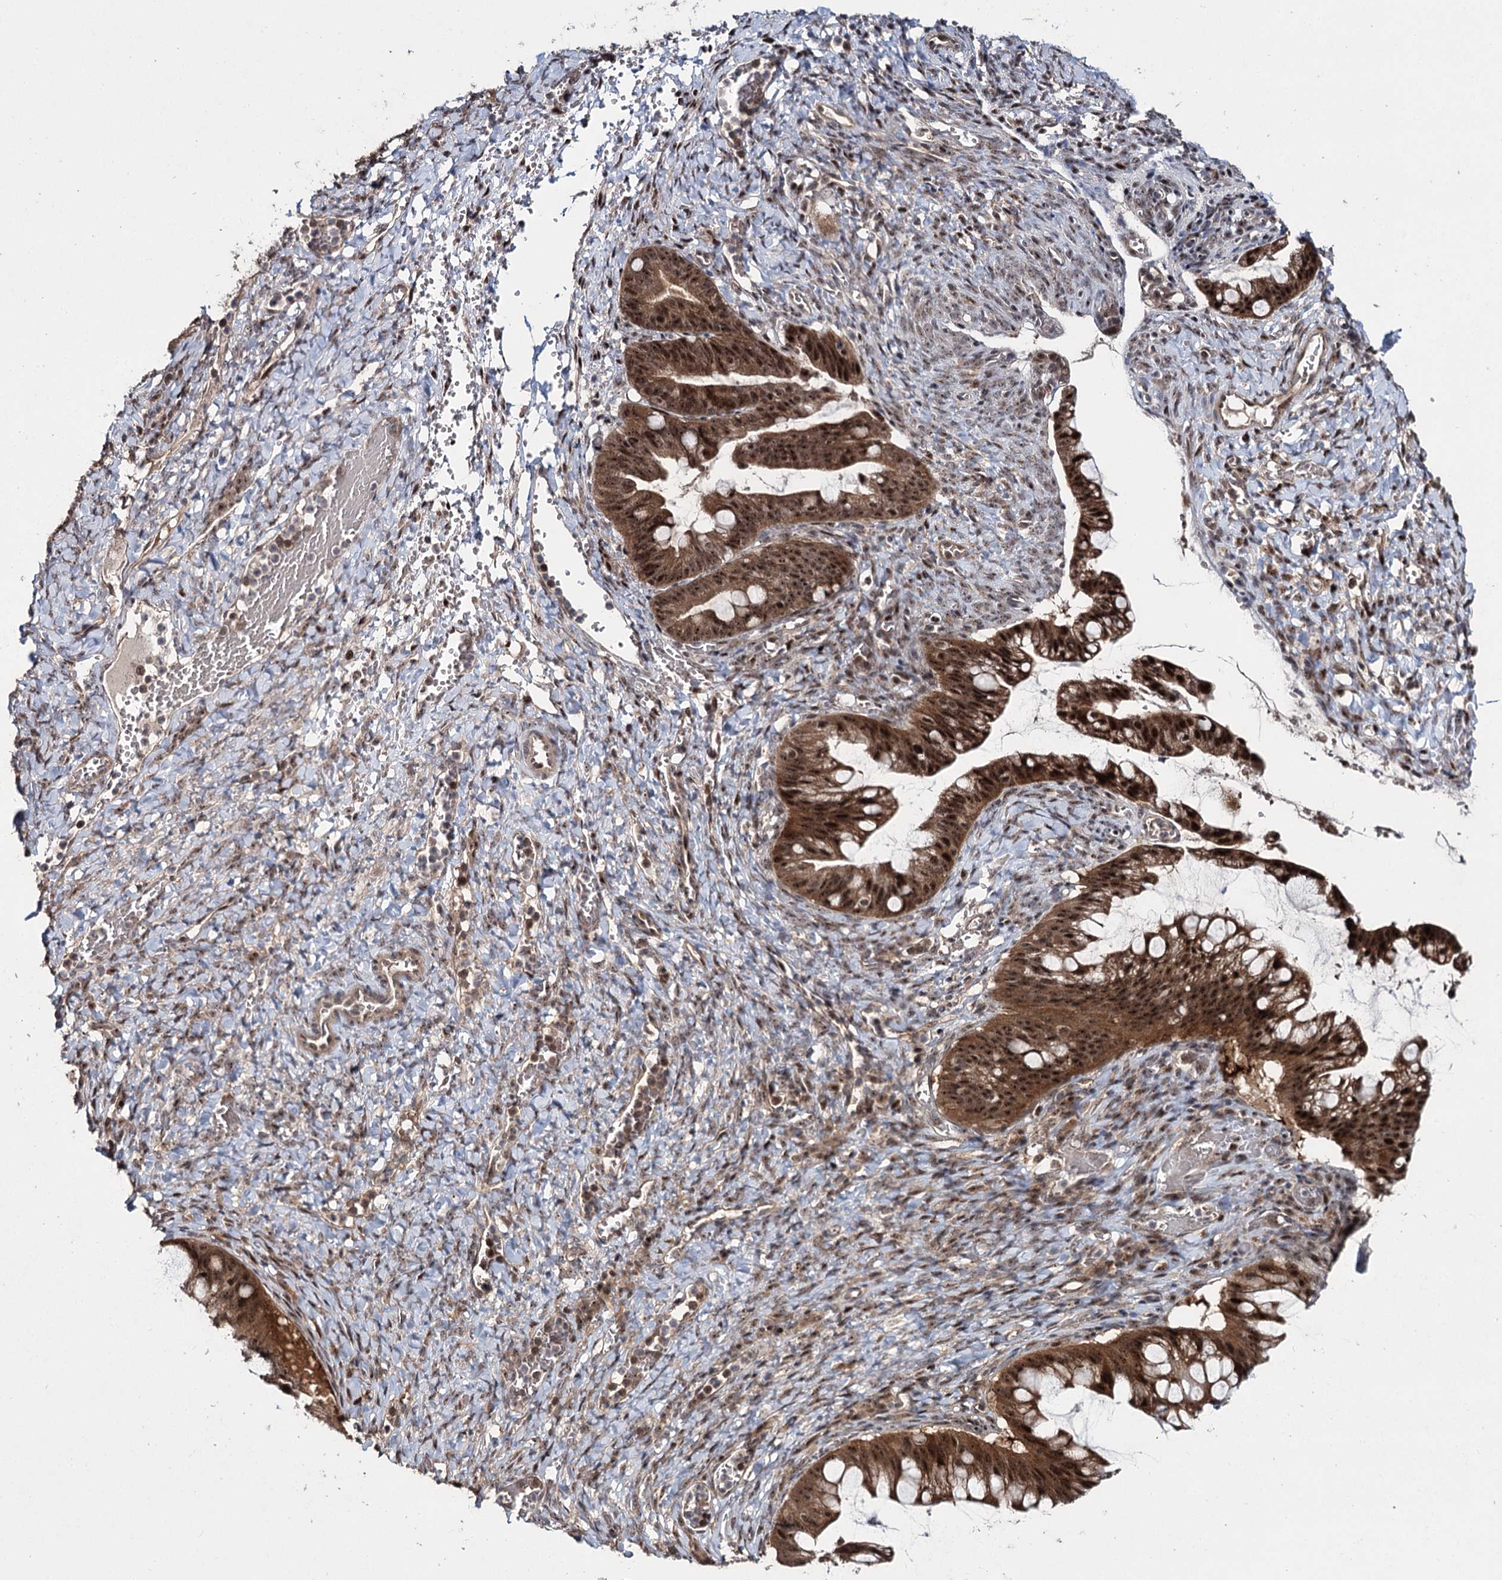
{"staining": {"intensity": "strong", "quantity": ">75%", "location": "cytoplasmic/membranous,nuclear"}, "tissue": "ovarian cancer", "cell_type": "Tumor cells", "image_type": "cancer", "snomed": [{"axis": "morphology", "description": "Cystadenocarcinoma, mucinous, NOS"}, {"axis": "topography", "description": "Ovary"}], "caption": "This is a photomicrograph of IHC staining of ovarian cancer, which shows strong positivity in the cytoplasmic/membranous and nuclear of tumor cells.", "gene": "MKNK2", "patient": {"sex": "female", "age": 73}}